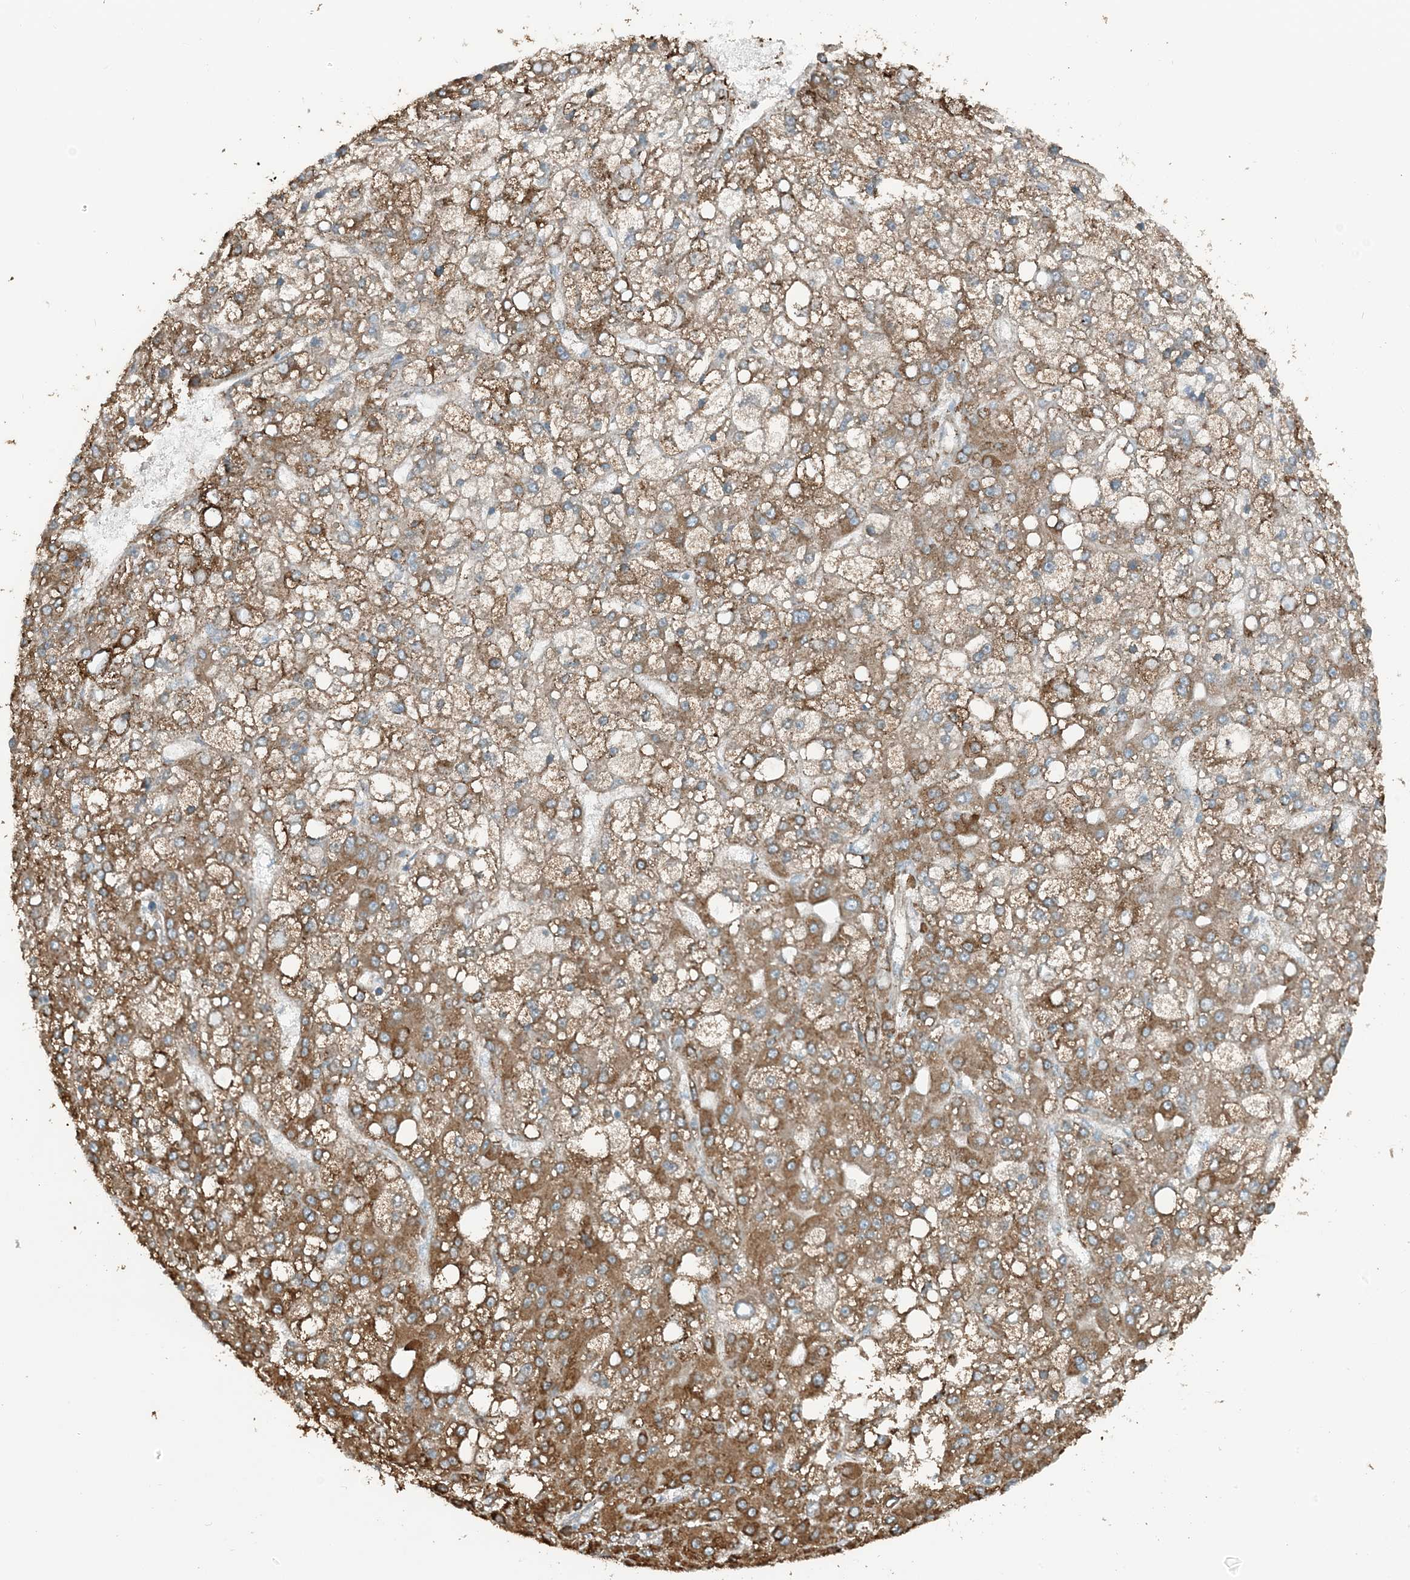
{"staining": {"intensity": "moderate", "quantity": ">75%", "location": "cytoplasmic/membranous"}, "tissue": "liver cancer", "cell_type": "Tumor cells", "image_type": "cancer", "snomed": [{"axis": "morphology", "description": "Carcinoma, Hepatocellular, NOS"}, {"axis": "topography", "description": "Liver"}], "caption": "Human liver cancer stained with a protein marker exhibits moderate staining in tumor cells.", "gene": "CERKL", "patient": {"sex": "male", "age": 67}}